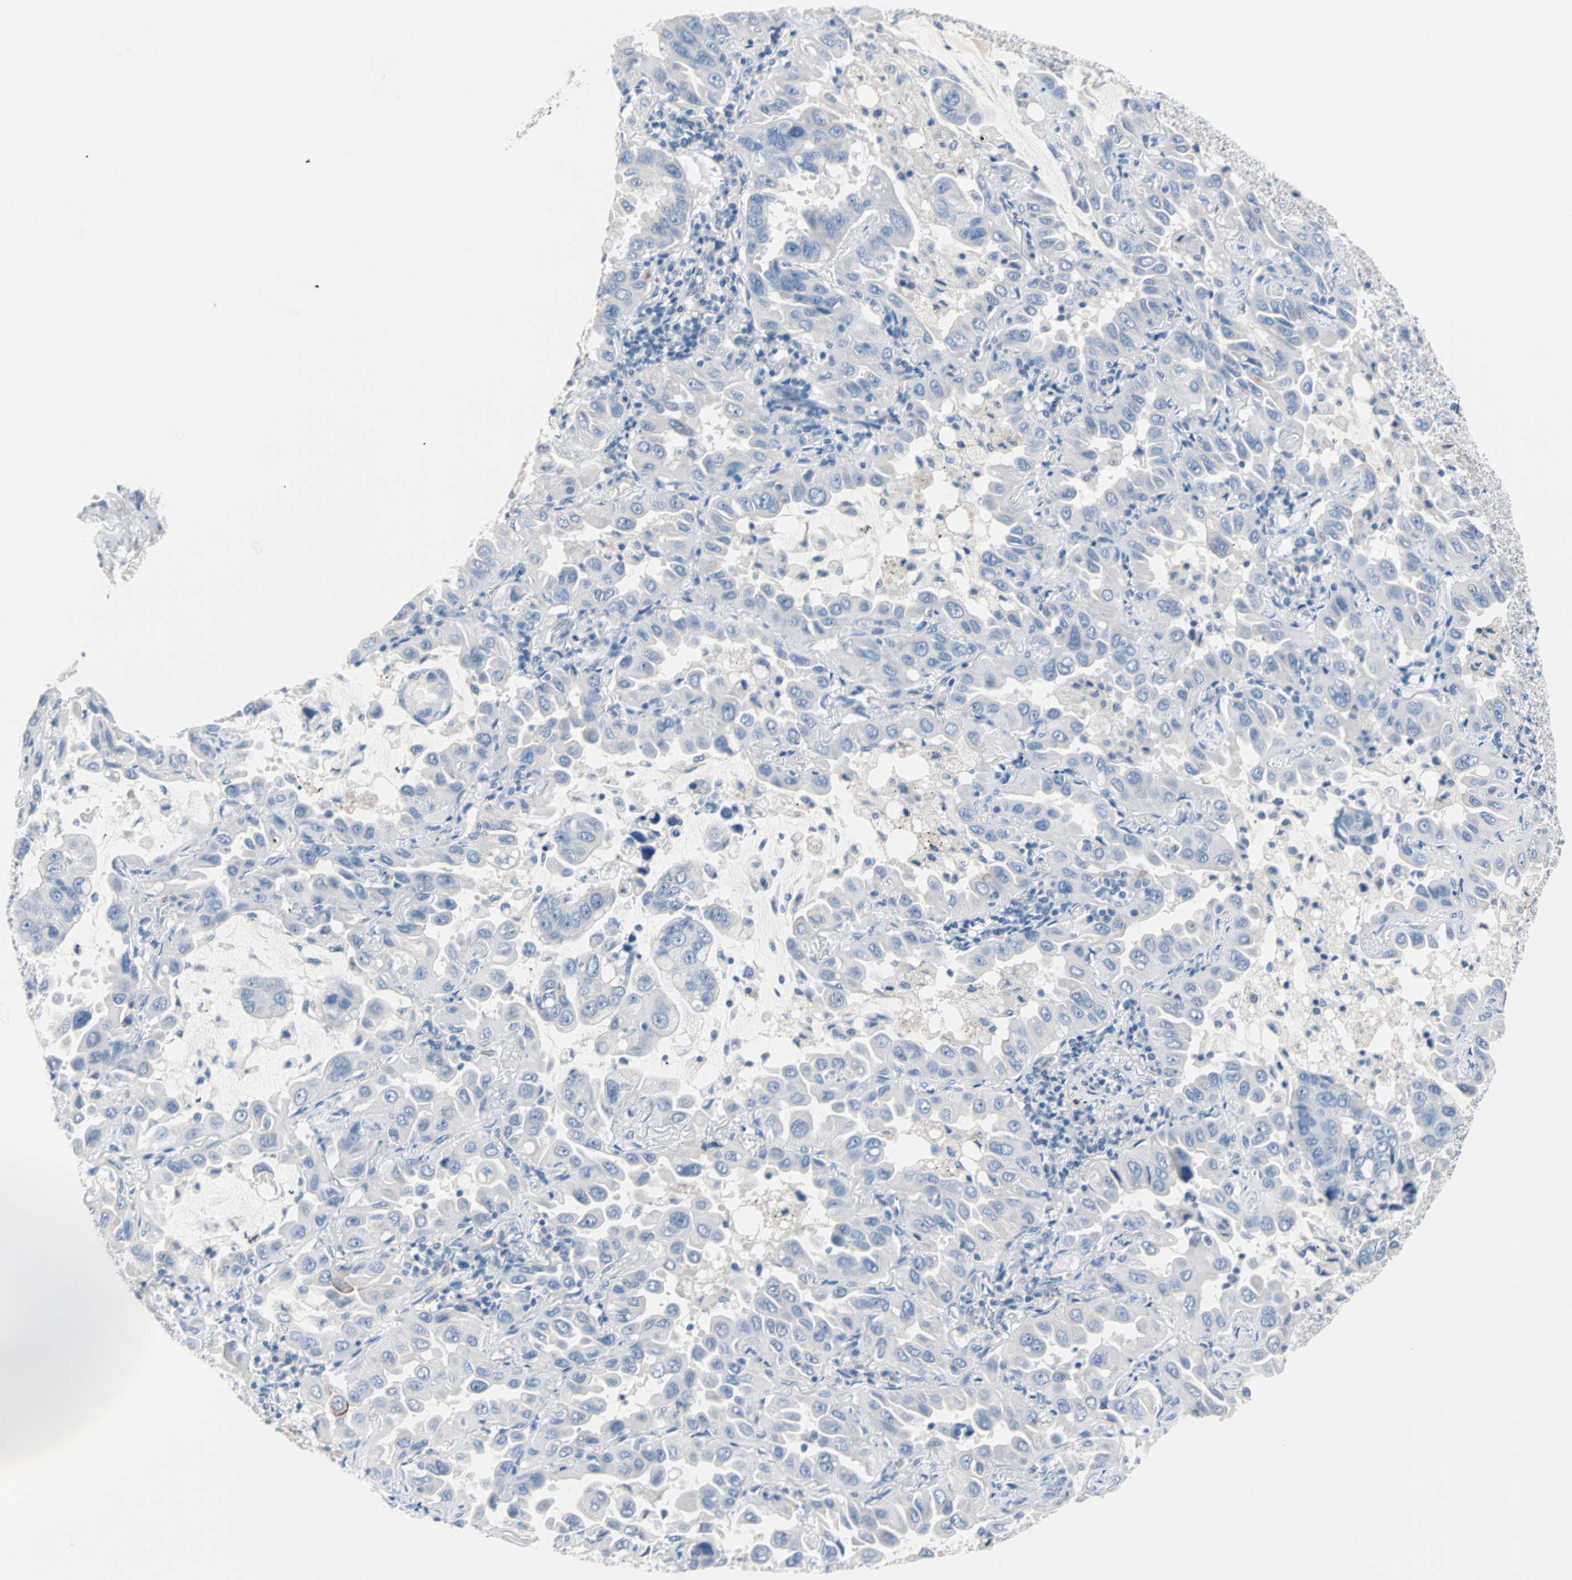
{"staining": {"intensity": "negative", "quantity": "none", "location": "none"}, "tissue": "lung cancer", "cell_type": "Tumor cells", "image_type": "cancer", "snomed": [{"axis": "morphology", "description": "Adenocarcinoma, NOS"}, {"axis": "topography", "description": "Lung"}], "caption": "A histopathology image of human lung cancer (adenocarcinoma) is negative for staining in tumor cells.", "gene": "ULBP1", "patient": {"sex": "male", "age": 64}}